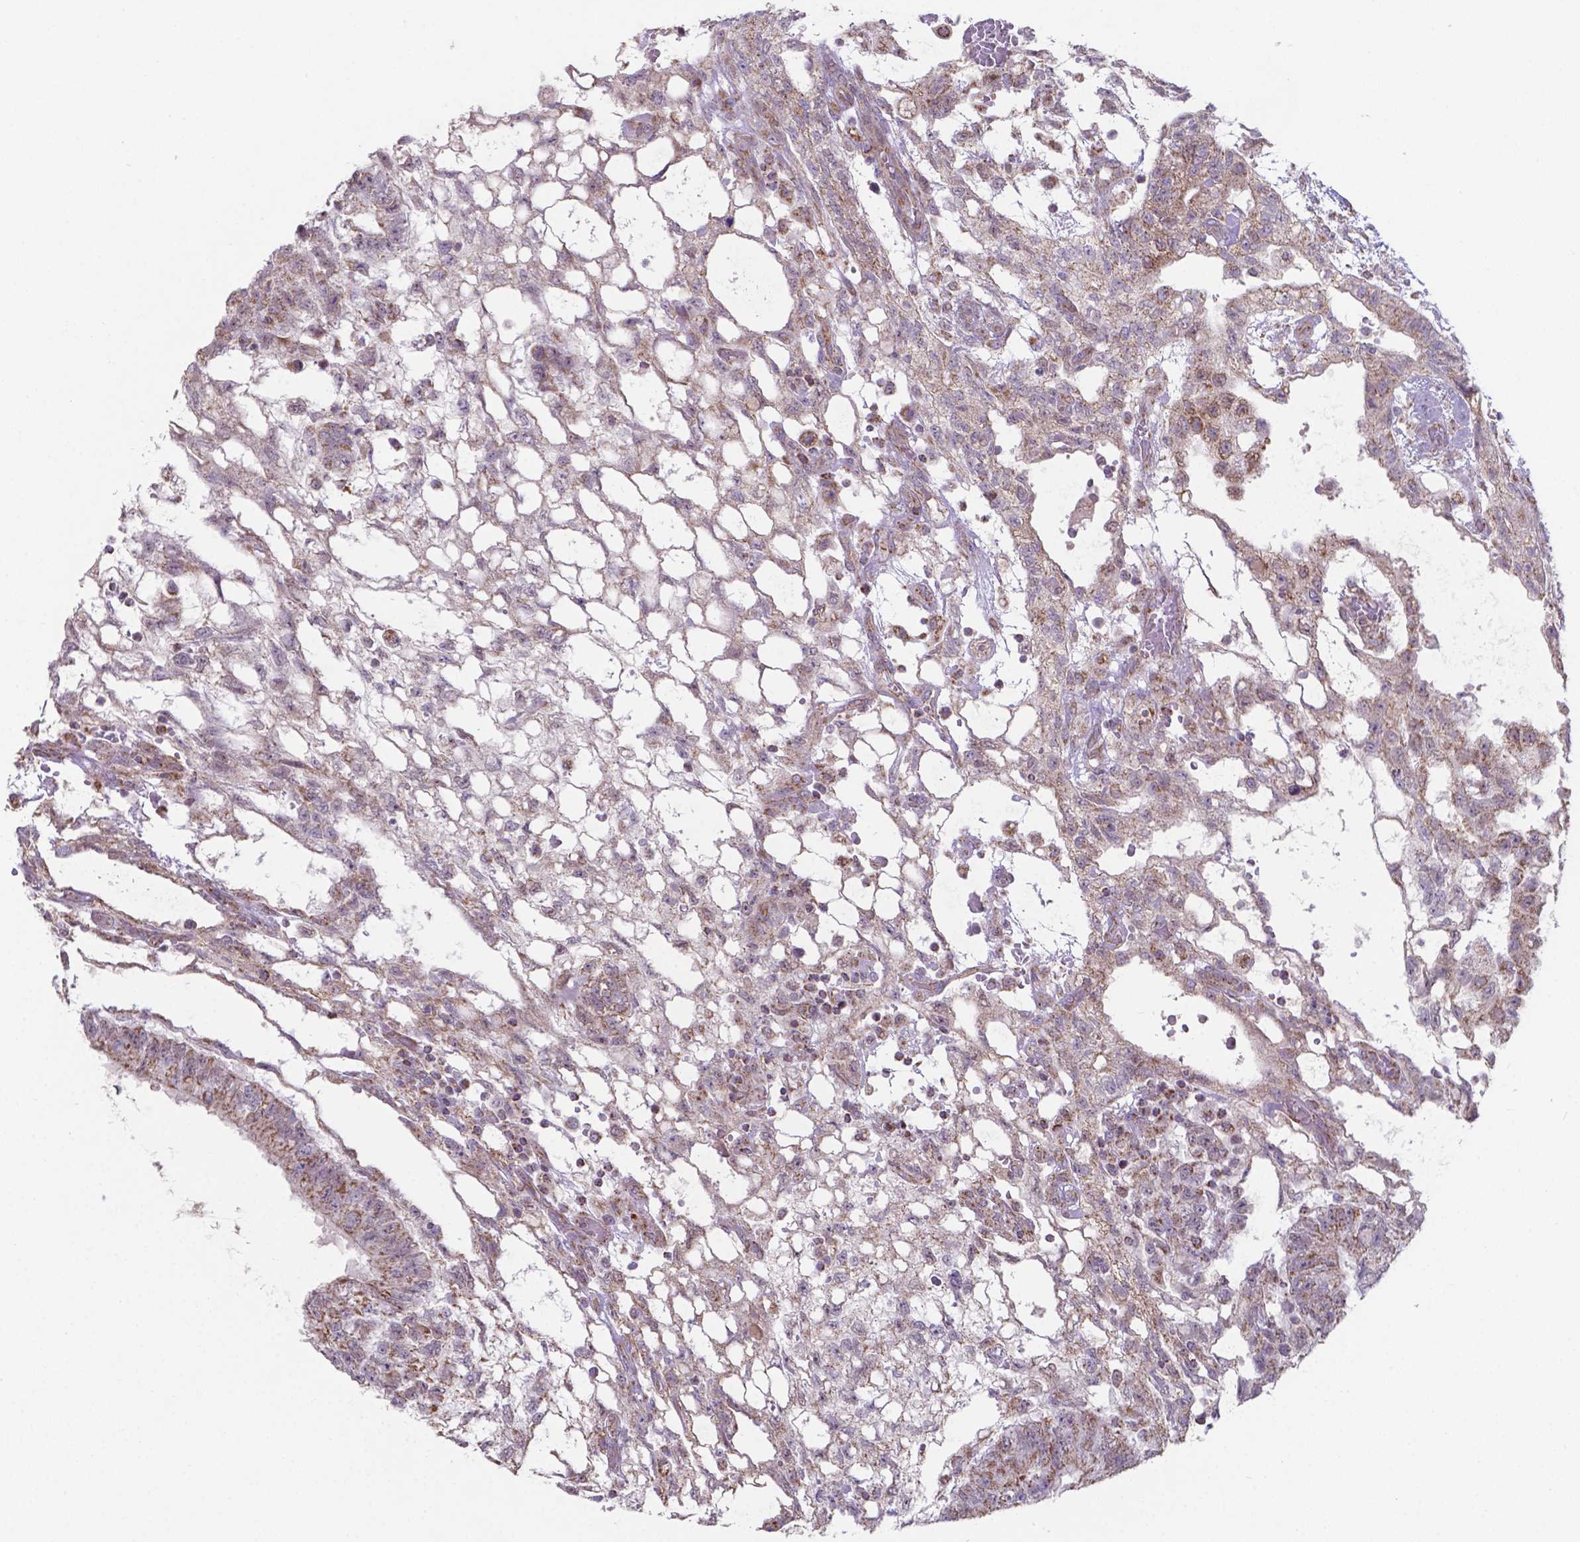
{"staining": {"intensity": "moderate", "quantity": "25%-75%", "location": "cytoplasmic/membranous"}, "tissue": "testis cancer", "cell_type": "Tumor cells", "image_type": "cancer", "snomed": [{"axis": "morphology", "description": "Carcinoma, Embryonal, NOS"}, {"axis": "topography", "description": "Testis"}], "caption": "Protein staining exhibits moderate cytoplasmic/membranous expression in approximately 25%-75% of tumor cells in testis cancer. Nuclei are stained in blue.", "gene": "FAM114A1", "patient": {"sex": "male", "age": 32}}